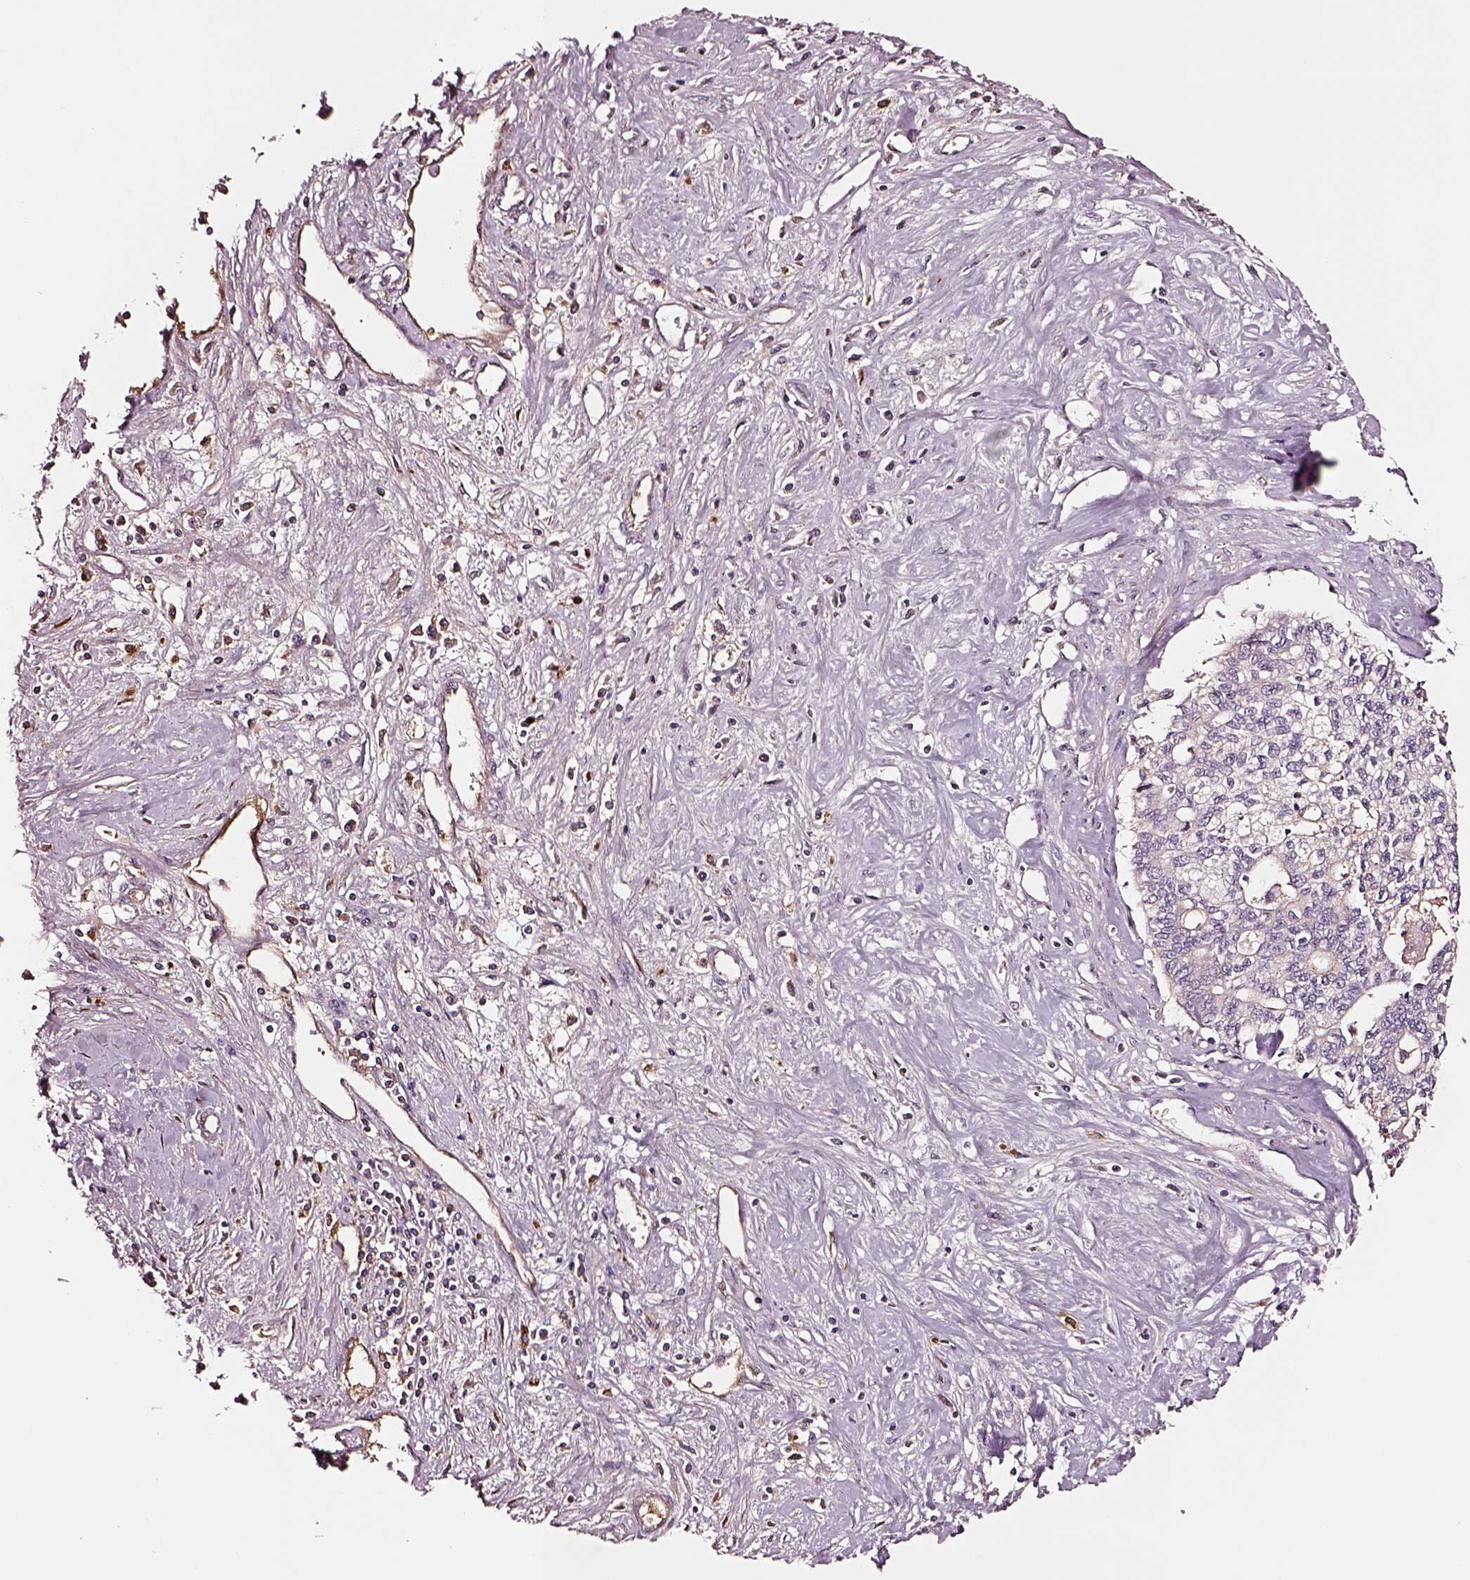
{"staining": {"intensity": "negative", "quantity": "none", "location": "none"}, "tissue": "liver cancer", "cell_type": "Tumor cells", "image_type": "cancer", "snomed": [{"axis": "morphology", "description": "Cholangiocarcinoma"}, {"axis": "topography", "description": "Liver"}], "caption": "High magnification brightfield microscopy of liver cancer (cholangiocarcinoma) stained with DAB (3,3'-diaminobenzidine) (brown) and counterstained with hematoxylin (blue): tumor cells show no significant positivity.", "gene": "TF", "patient": {"sex": "female", "age": 61}}